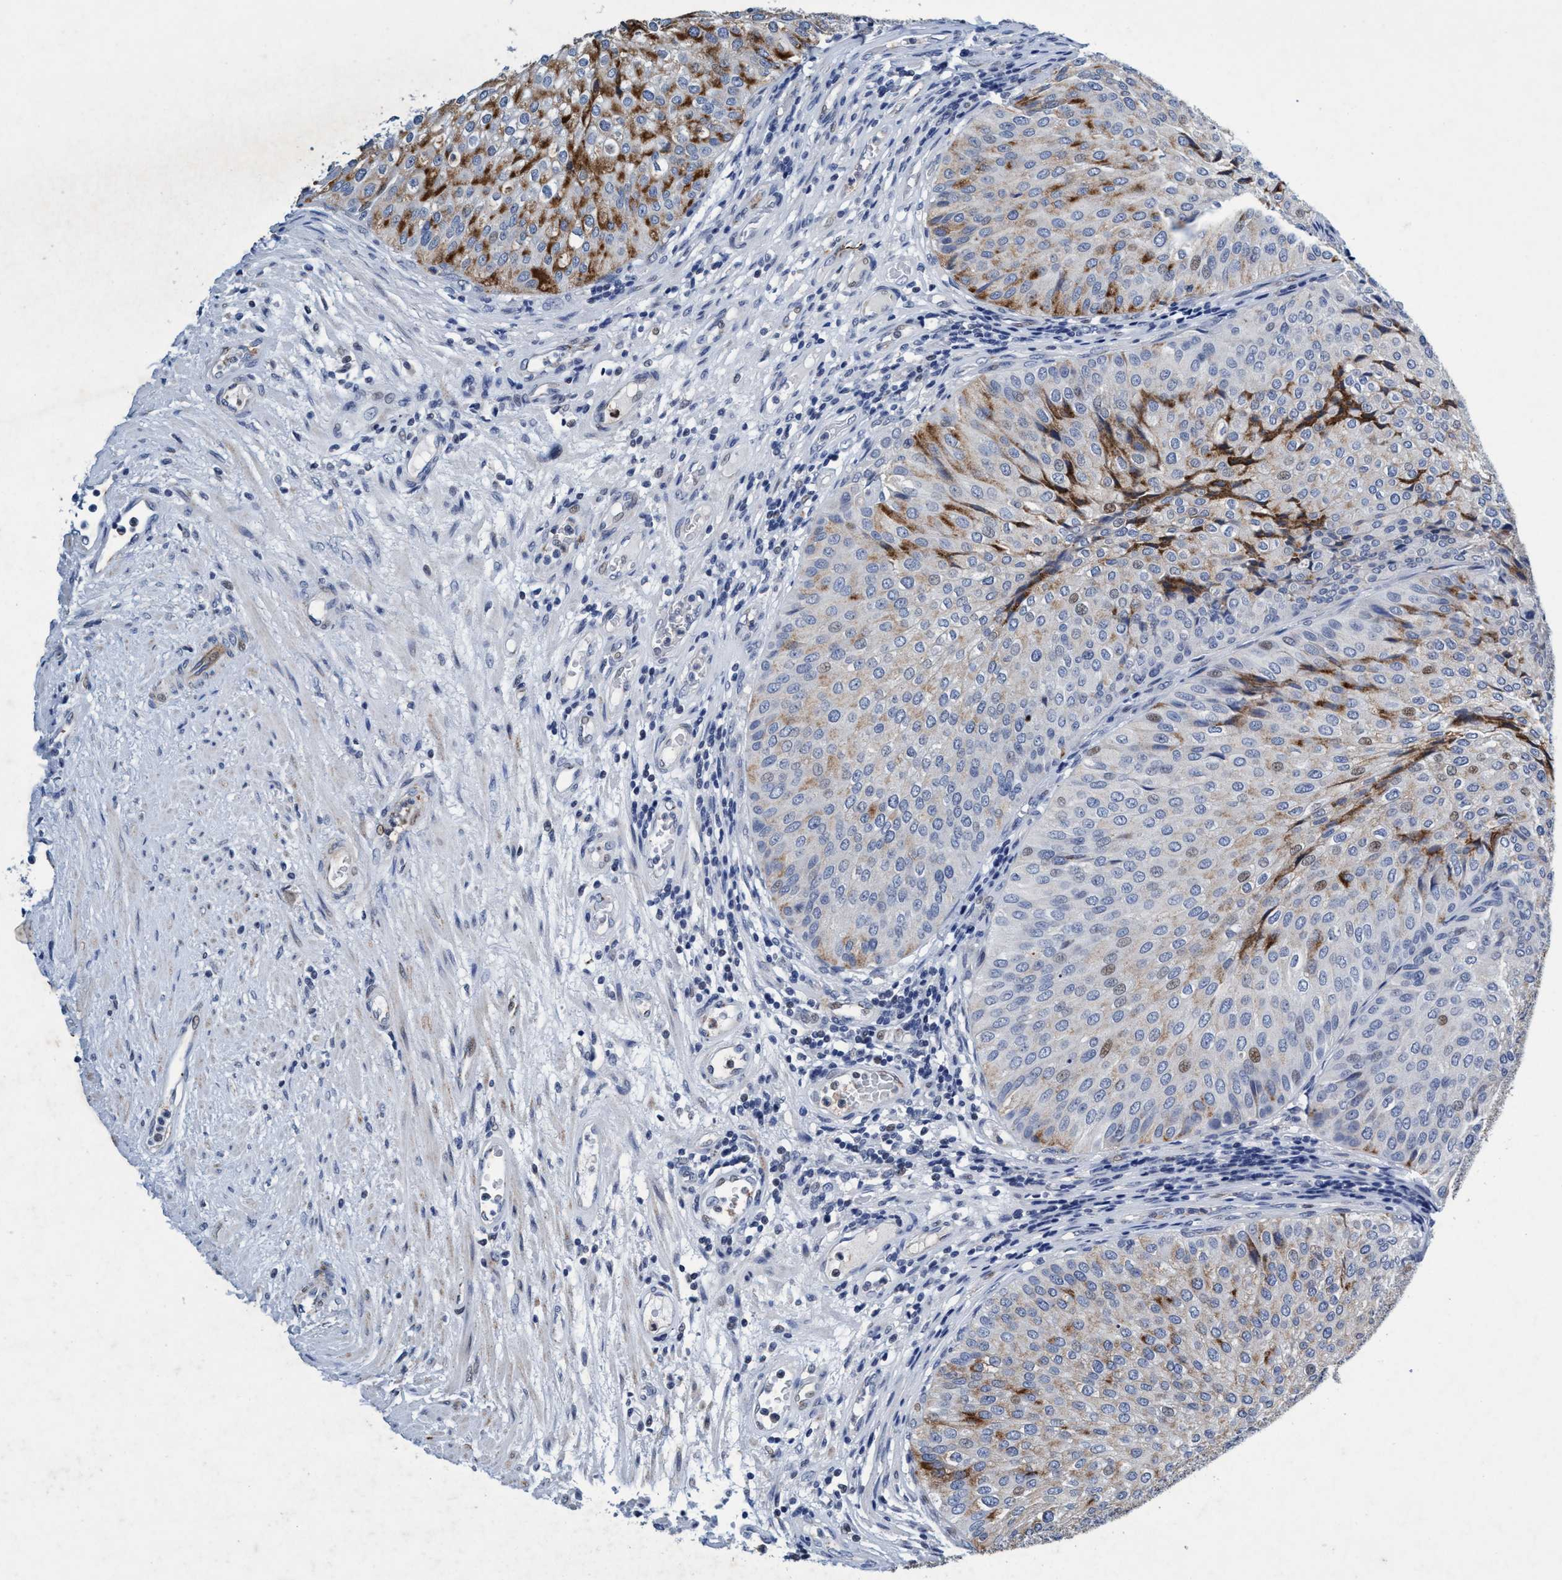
{"staining": {"intensity": "moderate", "quantity": "<25%", "location": "cytoplasmic/membranous,nuclear"}, "tissue": "urothelial cancer", "cell_type": "Tumor cells", "image_type": "cancer", "snomed": [{"axis": "morphology", "description": "Urothelial carcinoma, Low grade"}, {"axis": "topography", "description": "Urinary bladder"}], "caption": "Immunohistochemical staining of urothelial cancer exhibits low levels of moderate cytoplasmic/membranous and nuclear protein staining in approximately <25% of tumor cells. (DAB = brown stain, brightfield microscopy at high magnification).", "gene": "GRB14", "patient": {"sex": "male", "age": 67}}